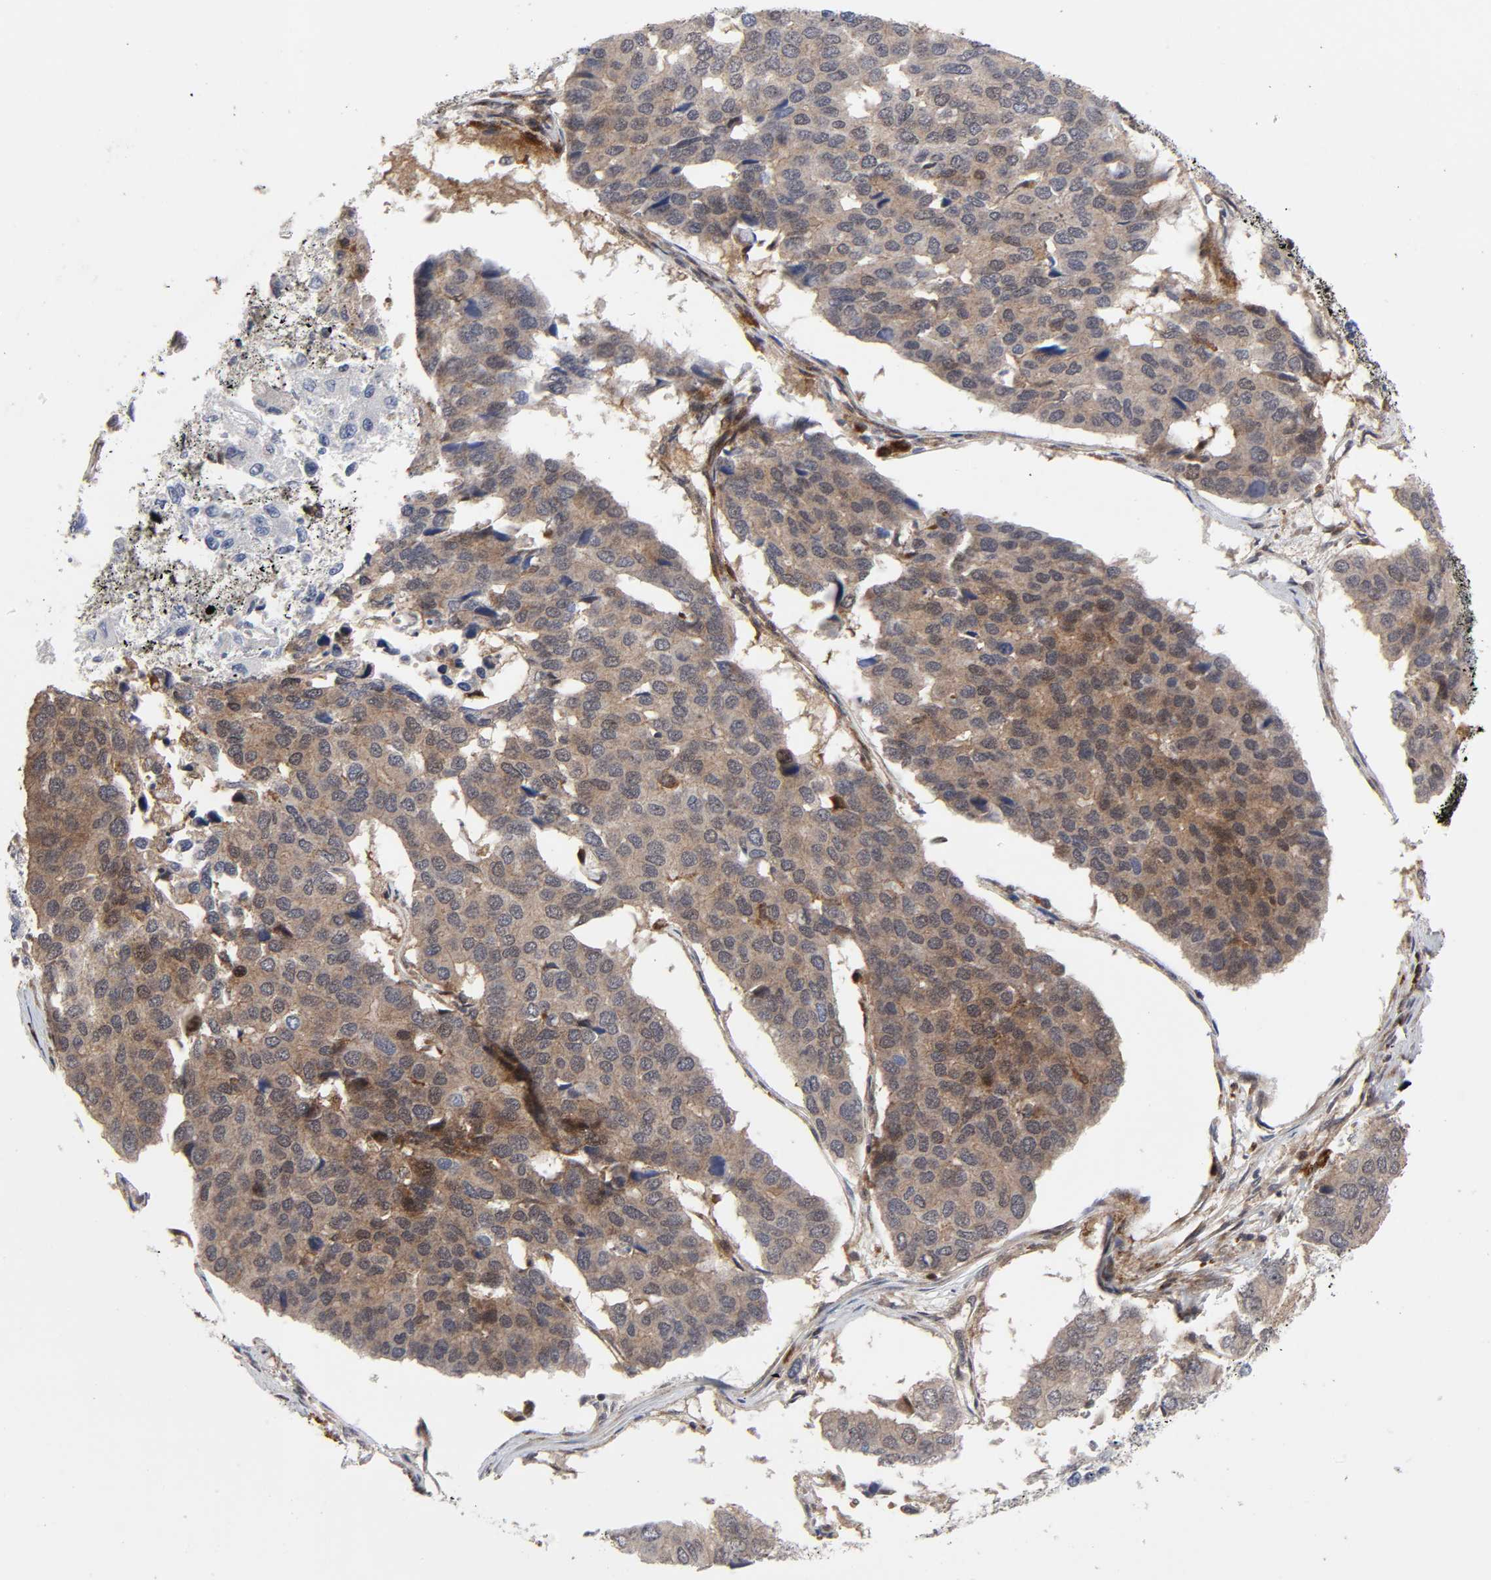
{"staining": {"intensity": "weak", "quantity": ">75%", "location": "cytoplasmic/membranous,nuclear"}, "tissue": "pancreatic cancer", "cell_type": "Tumor cells", "image_type": "cancer", "snomed": [{"axis": "morphology", "description": "Adenocarcinoma, NOS"}, {"axis": "topography", "description": "Pancreas"}], "caption": "Human adenocarcinoma (pancreatic) stained with a protein marker shows weak staining in tumor cells.", "gene": "CASP9", "patient": {"sex": "male", "age": 50}}